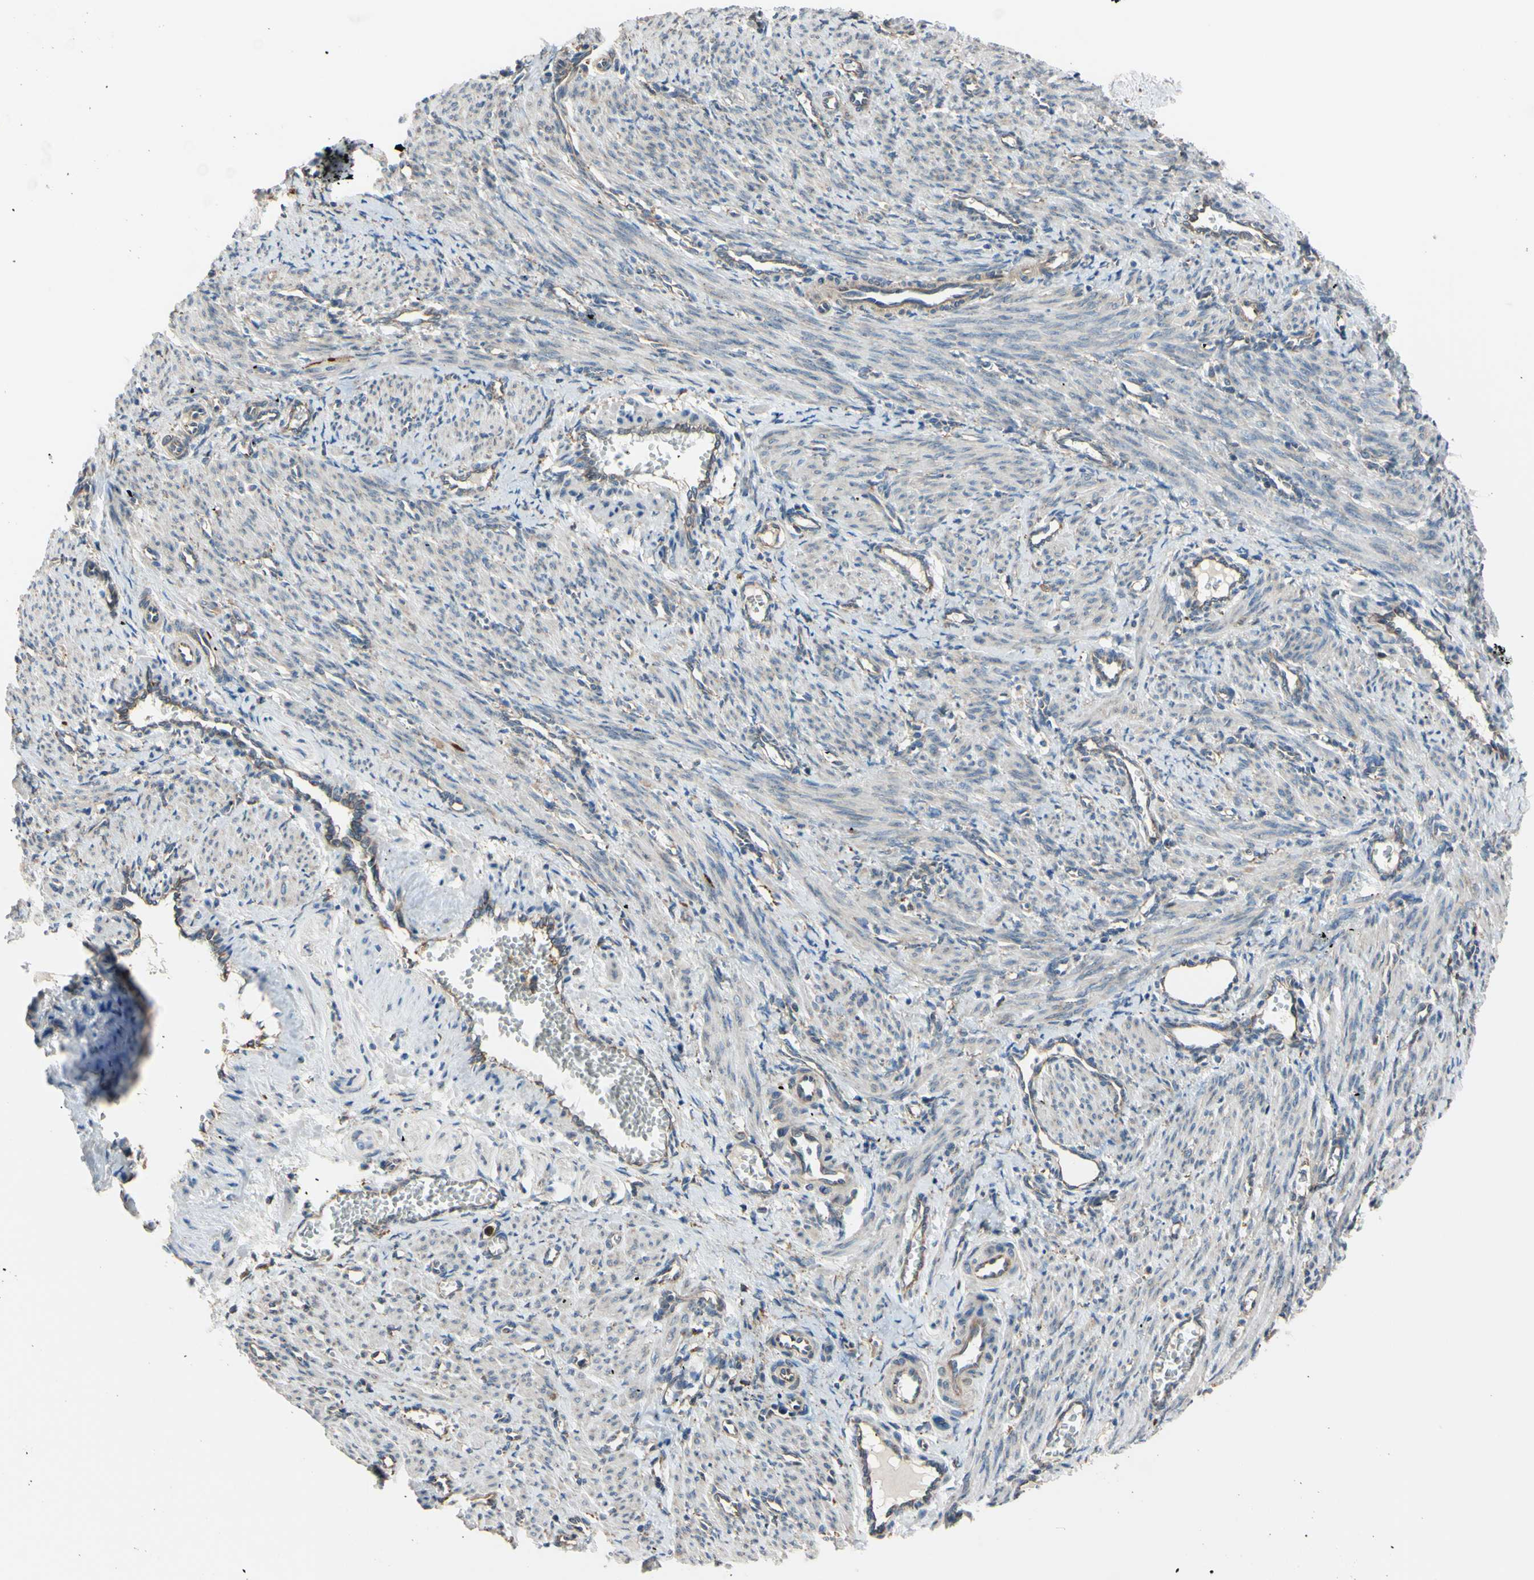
{"staining": {"intensity": "weak", "quantity": "25%-75%", "location": "cytoplasmic/membranous"}, "tissue": "smooth muscle", "cell_type": "Smooth muscle cells", "image_type": "normal", "snomed": [{"axis": "morphology", "description": "Normal tissue, NOS"}, {"axis": "topography", "description": "Endometrium"}], "caption": "Smooth muscle cells exhibit low levels of weak cytoplasmic/membranous expression in about 25%-75% of cells in normal smooth muscle.", "gene": "BMF", "patient": {"sex": "female", "age": 33}}